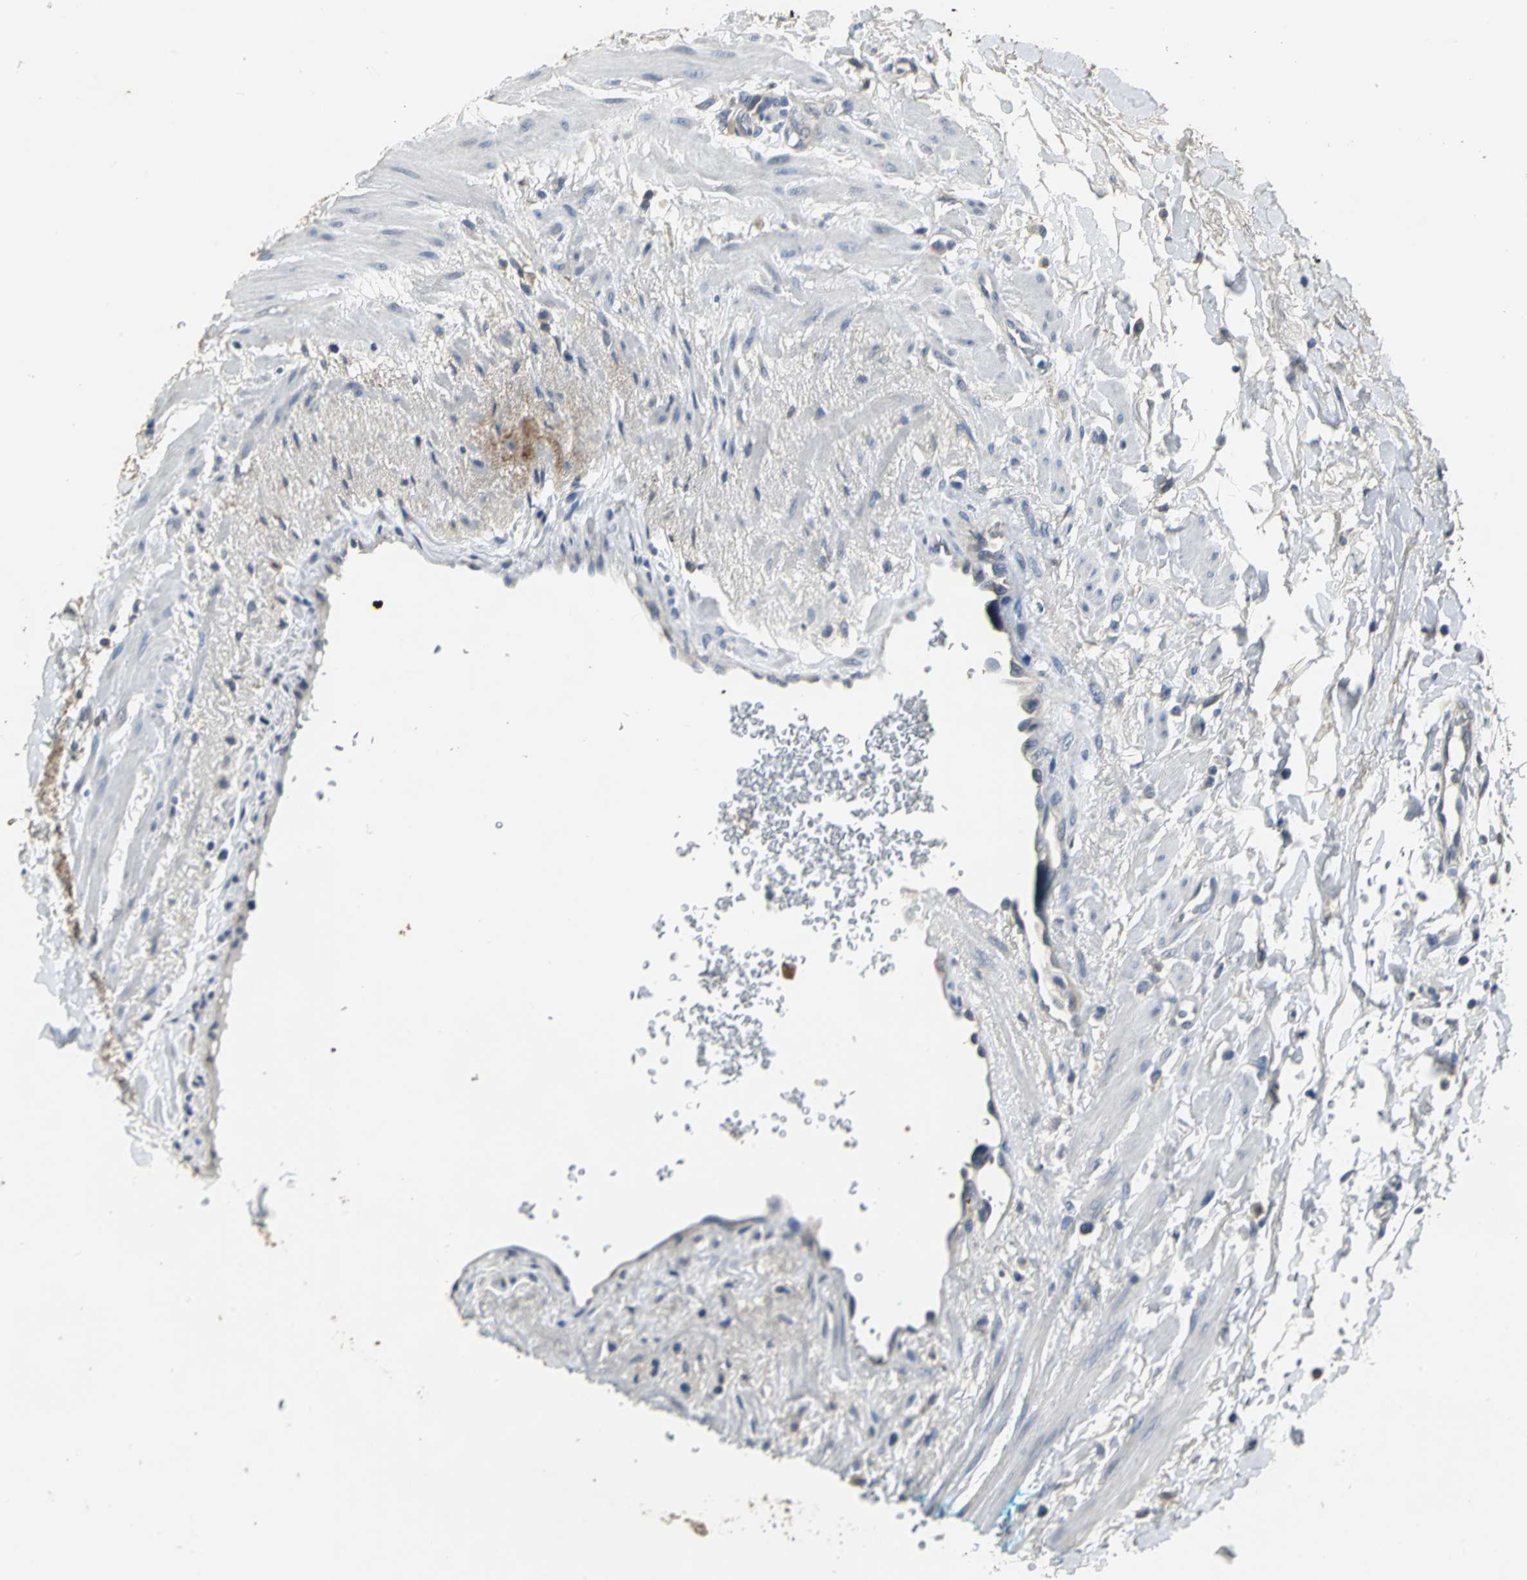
{"staining": {"intensity": "weak", "quantity": "25%-75%", "location": "cytoplasmic/membranous"}, "tissue": "adipose tissue", "cell_type": "Adipocytes", "image_type": "normal", "snomed": [{"axis": "morphology", "description": "Normal tissue, NOS"}, {"axis": "topography", "description": "Soft tissue"}, {"axis": "topography", "description": "Peripheral nerve tissue"}], "caption": "Adipose tissue stained with DAB immunohistochemistry (IHC) displays low levels of weak cytoplasmic/membranous expression in approximately 25%-75% of adipocytes. (Stains: DAB (3,3'-diaminobenzidine) in brown, nuclei in blue, Microscopy: brightfield microscopy at high magnification).", "gene": "OCLN", "patient": {"sex": "female", "age": 71}}